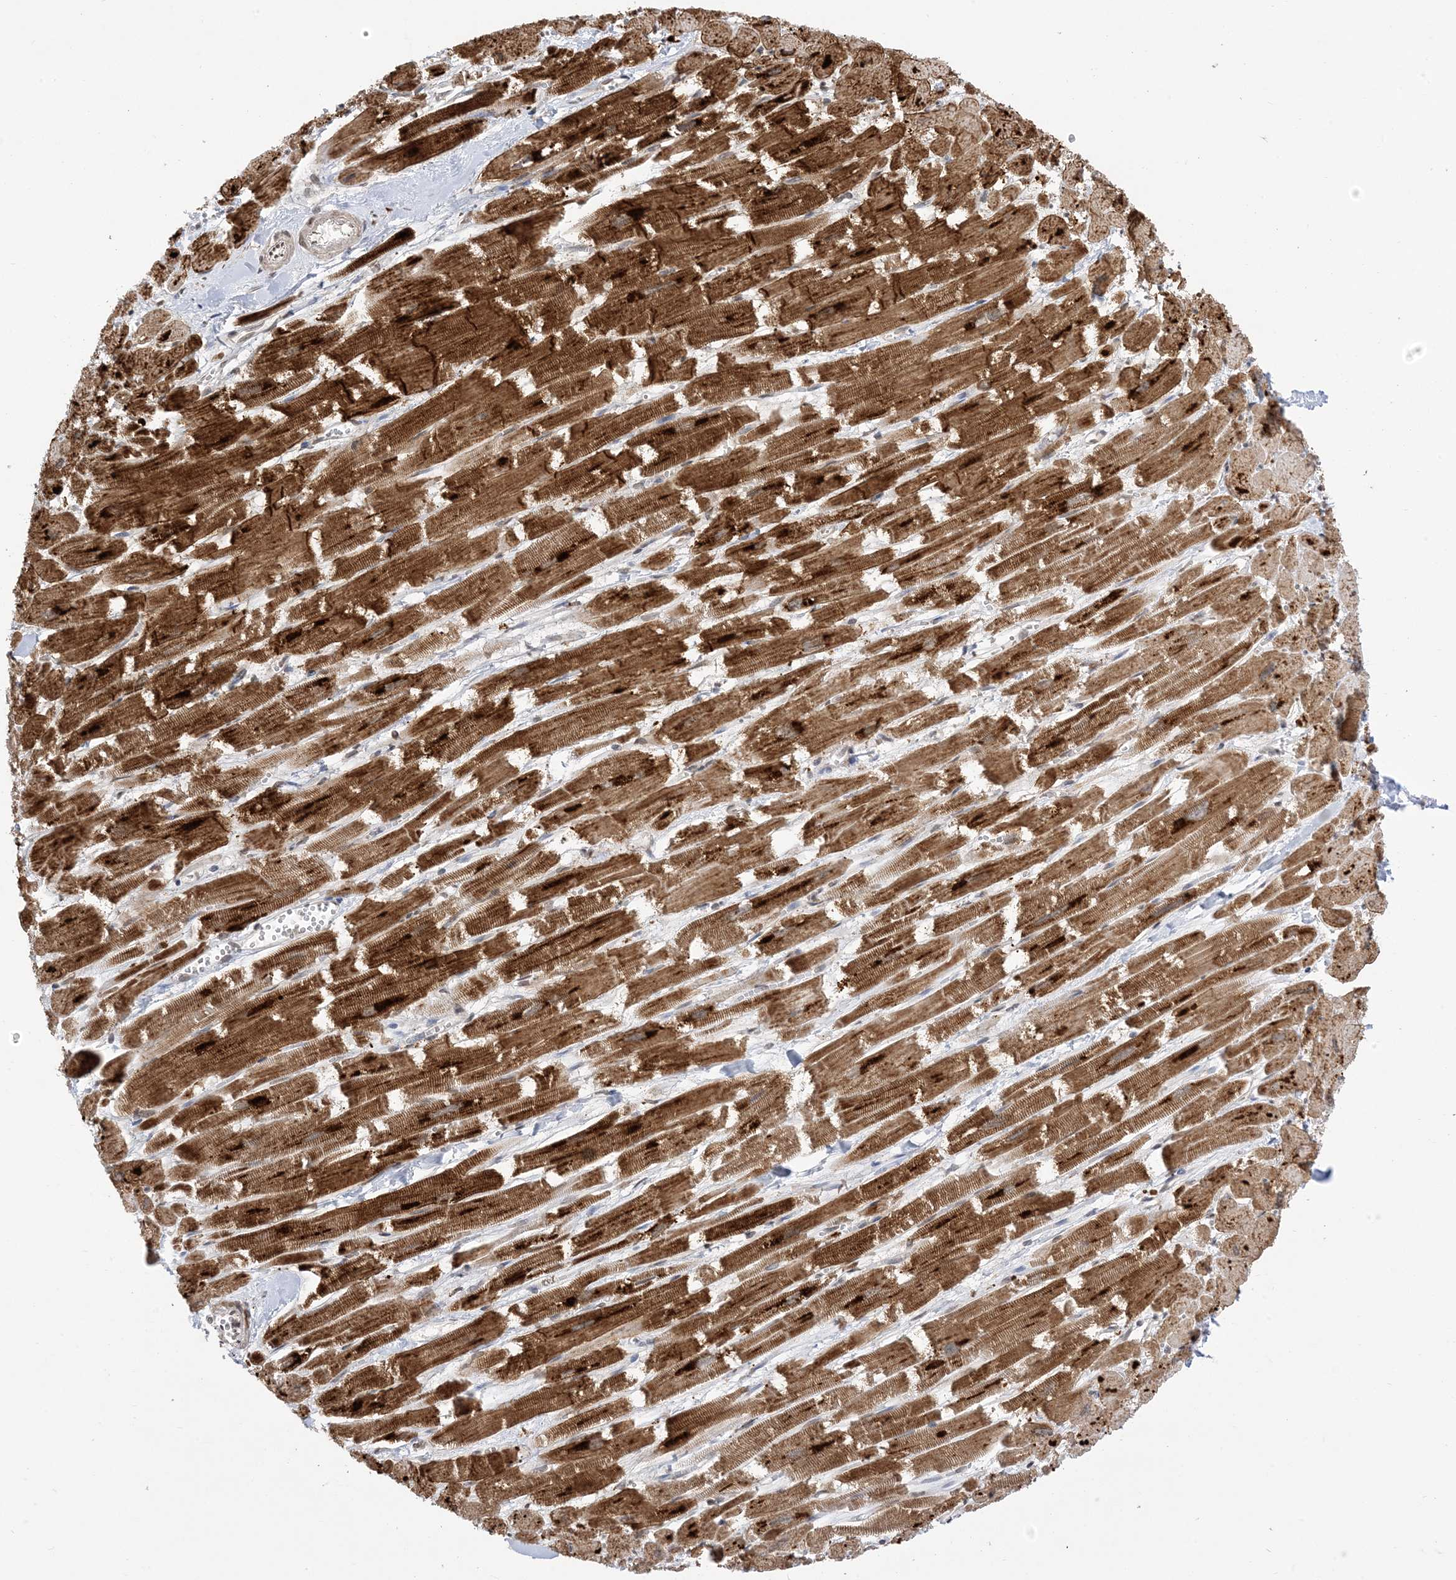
{"staining": {"intensity": "strong", "quantity": ">75%", "location": "cytoplasmic/membranous,nuclear"}, "tissue": "heart muscle", "cell_type": "Cardiomyocytes", "image_type": "normal", "snomed": [{"axis": "morphology", "description": "Normal tissue, NOS"}, {"axis": "topography", "description": "Heart"}], "caption": "DAB immunohistochemical staining of normal heart muscle shows strong cytoplasmic/membranous,nuclear protein expression in approximately >75% of cardiomyocytes.", "gene": "RANBP9", "patient": {"sex": "male", "age": 54}}